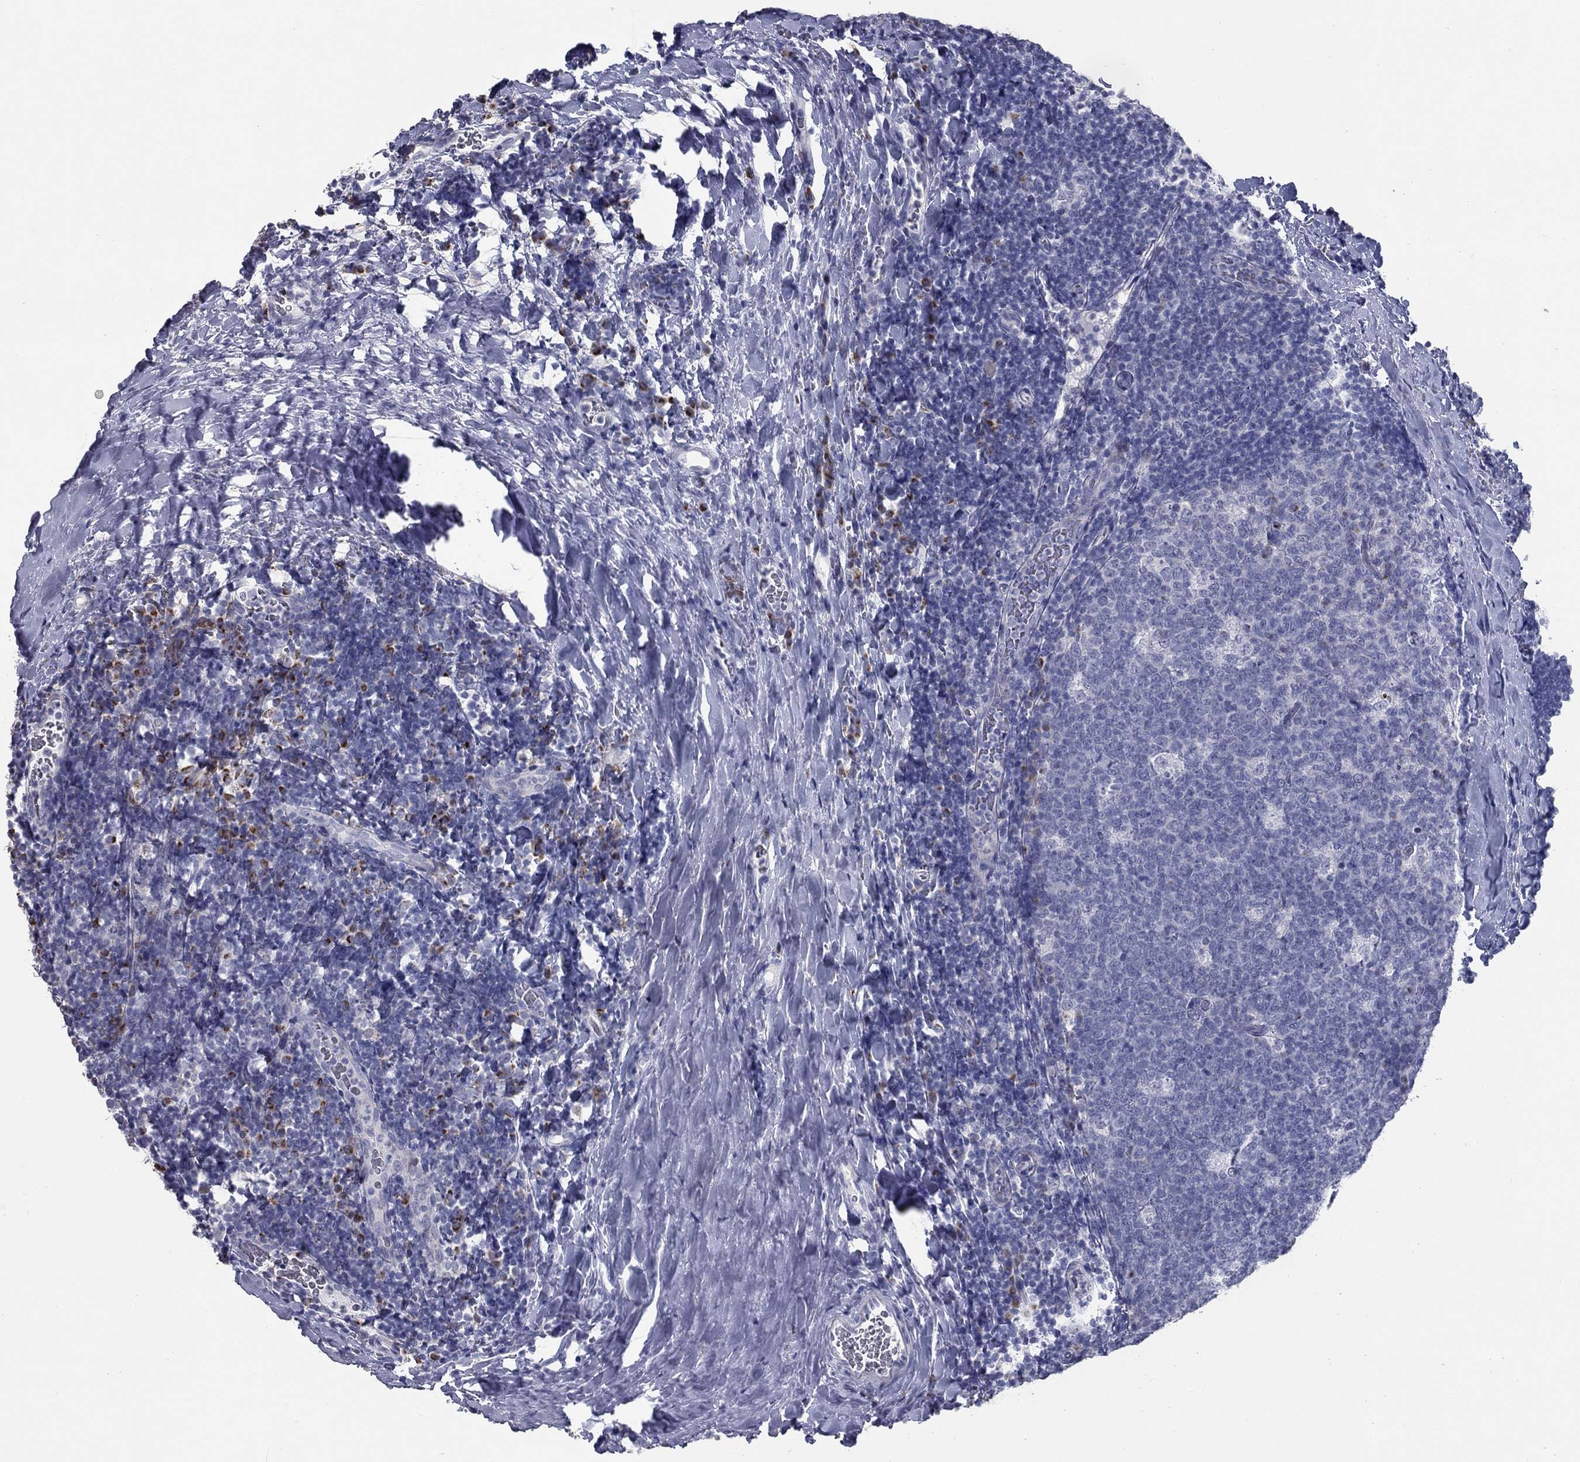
{"staining": {"intensity": "negative", "quantity": "none", "location": "none"}, "tissue": "tonsil", "cell_type": "Germinal center cells", "image_type": "normal", "snomed": [{"axis": "morphology", "description": "Normal tissue, NOS"}, {"axis": "topography", "description": "Tonsil"}], "caption": "Tonsil stained for a protein using IHC demonstrates no positivity germinal center cells.", "gene": "TAC1", "patient": {"sex": "male", "age": 17}}